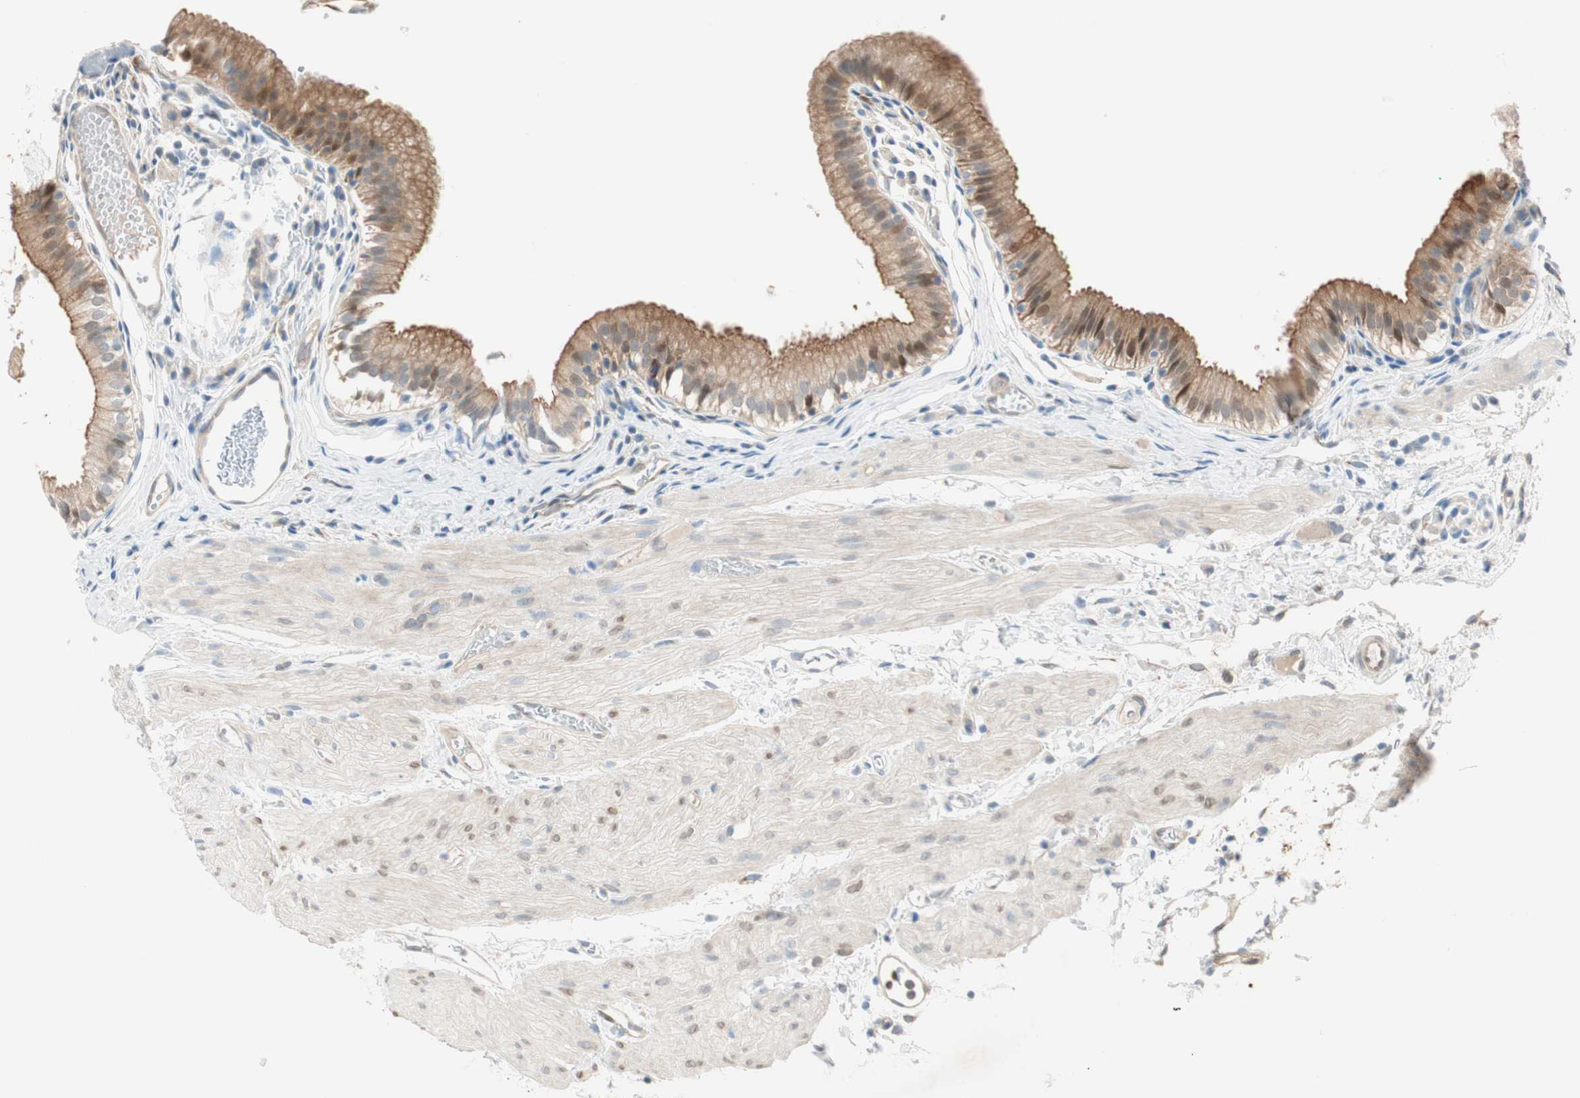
{"staining": {"intensity": "strong", "quantity": ">75%", "location": "cytoplasmic/membranous,nuclear"}, "tissue": "gallbladder", "cell_type": "Glandular cells", "image_type": "normal", "snomed": [{"axis": "morphology", "description": "Normal tissue, NOS"}, {"axis": "topography", "description": "Gallbladder"}], "caption": "Benign gallbladder demonstrates strong cytoplasmic/membranous,nuclear positivity in approximately >75% of glandular cells (IHC, brightfield microscopy, high magnification)..", "gene": "CDK3", "patient": {"sex": "female", "age": 26}}